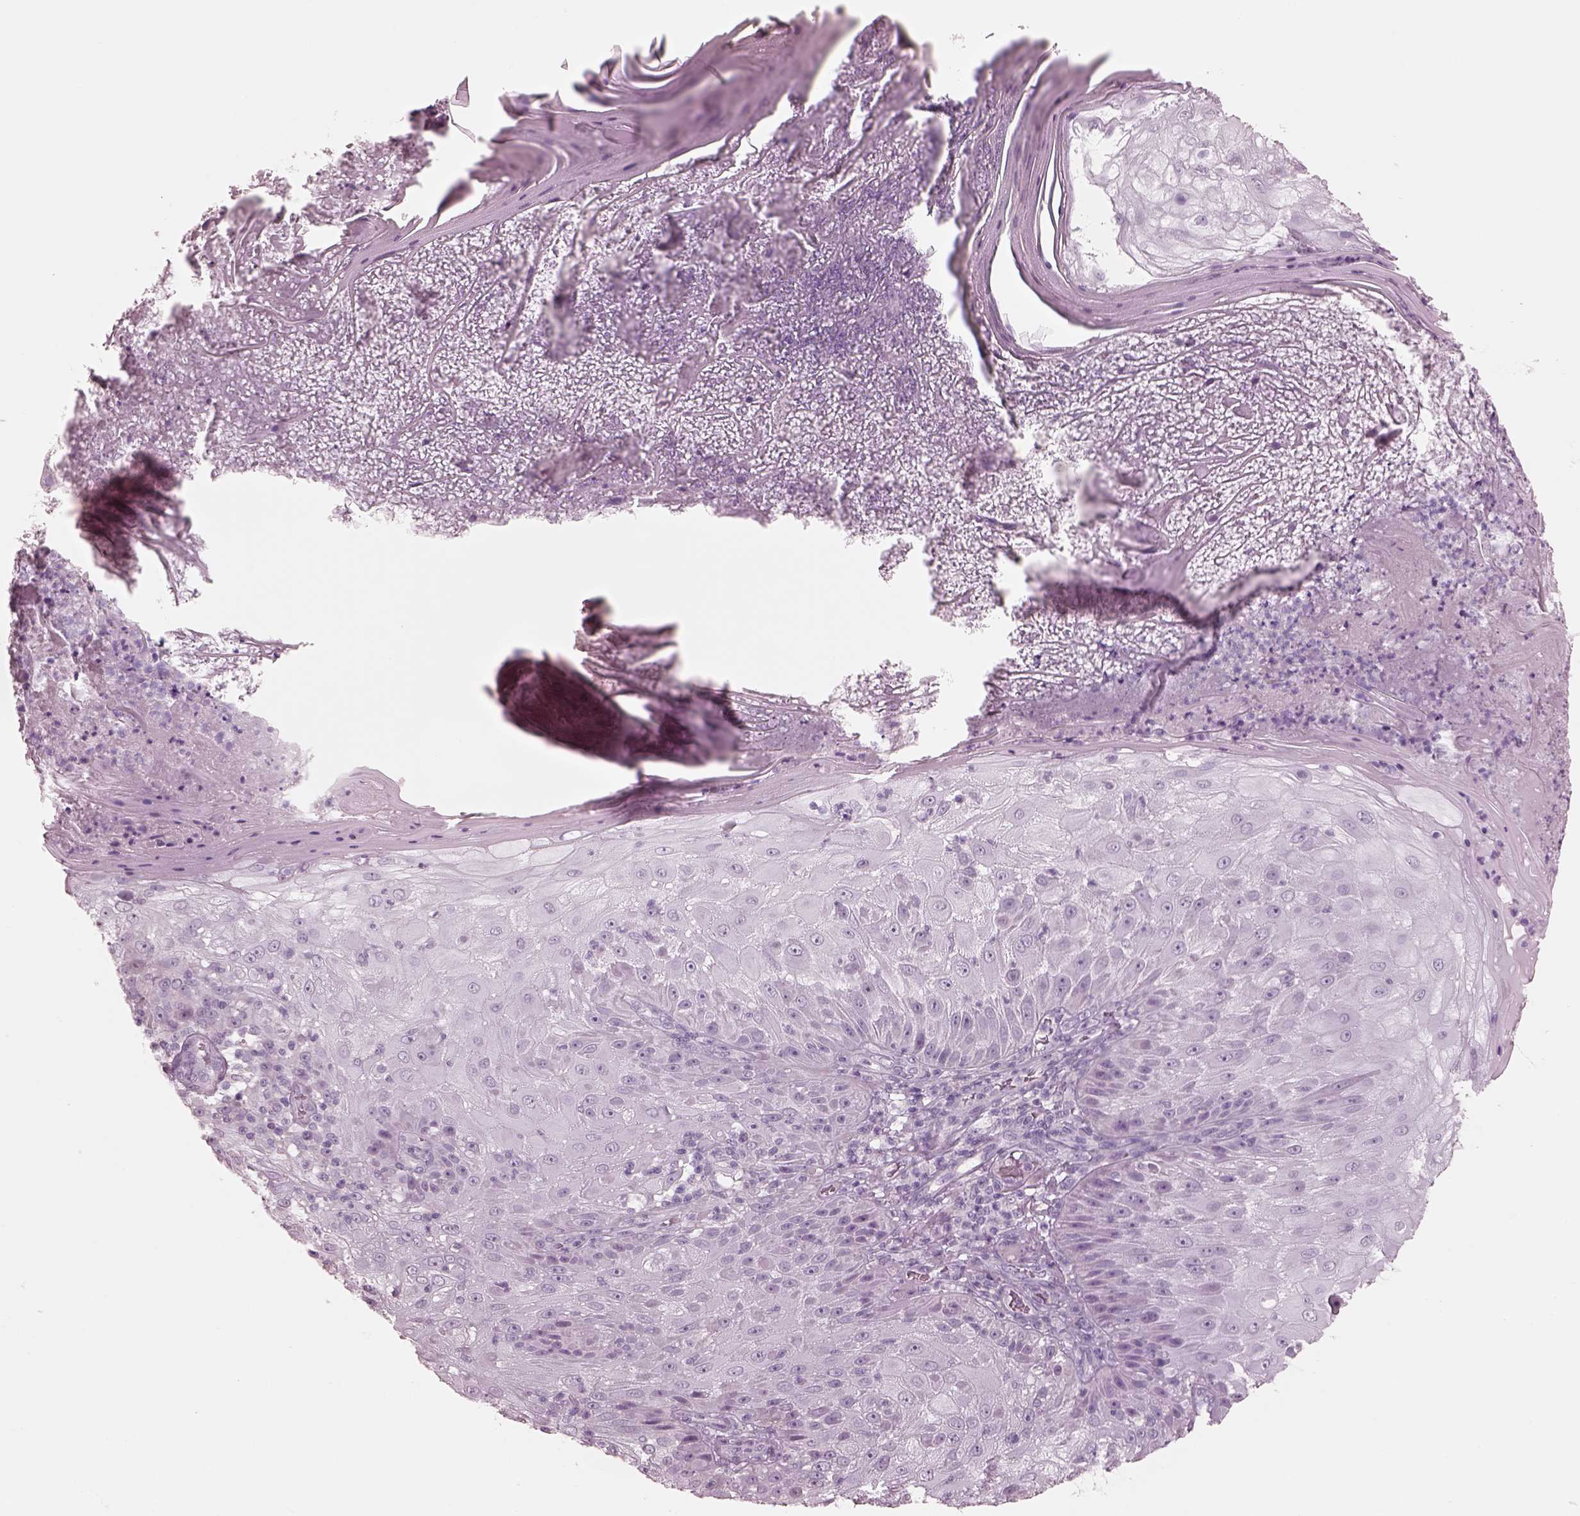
{"staining": {"intensity": "negative", "quantity": "none", "location": "none"}, "tissue": "skin cancer", "cell_type": "Tumor cells", "image_type": "cancer", "snomed": [{"axis": "morphology", "description": "Normal tissue, NOS"}, {"axis": "morphology", "description": "Squamous cell carcinoma, NOS"}, {"axis": "topography", "description": "Skin"}], "caption": "DAB (3,3'-diaminobenzidine) immunohistochemical staining of human skin squamous cell carcinoma exhibits no significant staining in tumor cells.", "gene": "KRTAP24-1", "patient": {"sex": "female", "age": 83}}